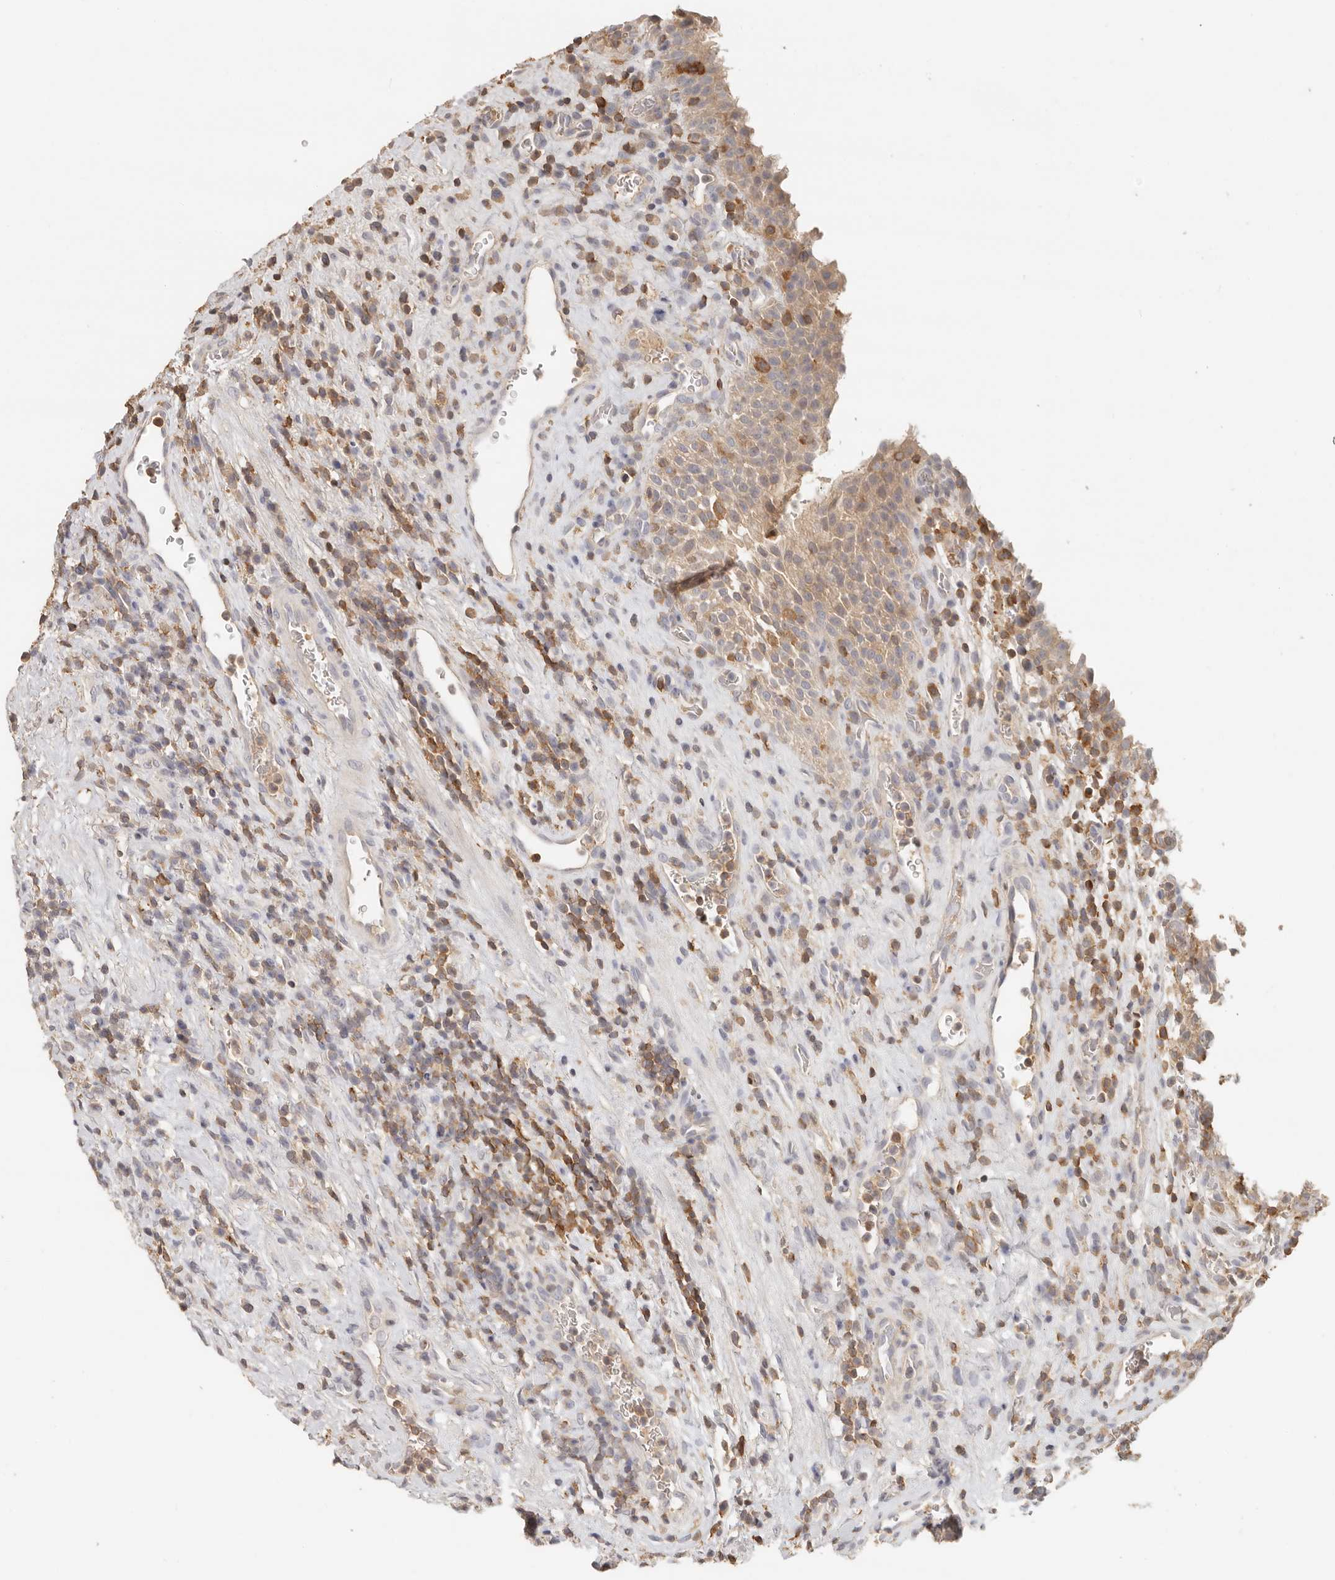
{"staining": {"intensity": "weak", "quantity": ">75%", "location": "cytoplasmic/membranous"}, "tissue": "urinary bladder", "cell_type": "Urothelial cells", "image_type": "normal", "snomed": [{"axis": "morphology", "description": "Normal tissue, NOS"}, {"axis": "morphology", "description": "Inflammation, NOS"}, {"axis": "topography", "description": "Urinary bladder"}], "caption": "Normal urinary bladder reveals weak cytoplasmic/membranous expression in approximately >75% of urothelial cells.", "gene": "CSK", "patient": {"sex": "female", "age": 75}}